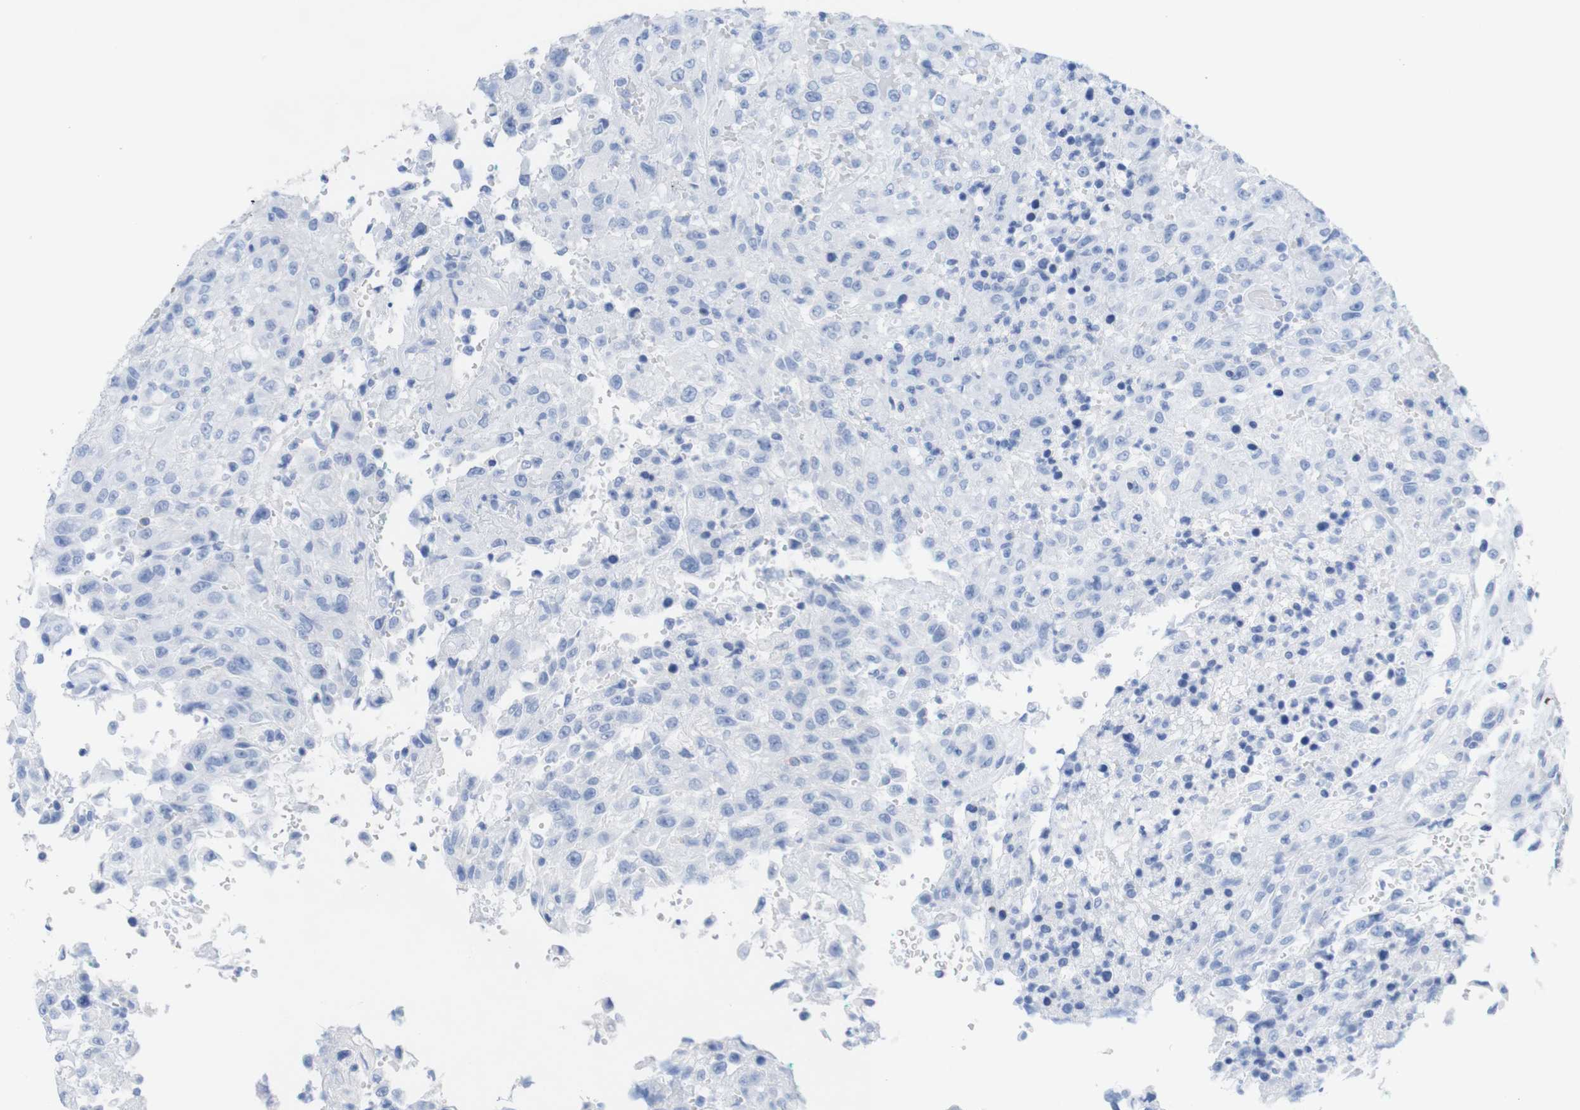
{"staining": {"intensity": "negative", "quantity": "none", "location": "none"}, "tissue": "urothelial cancer", "cell_type": "Tumor cells", "image_type": "cancer", "snomed": [{"axis": "morphology", "description": "Urothelial carcinoma, High grade"}, {"axis": "topography", "description": "Urinary bladder"}], "caption": "IHC of human urothelial cancer exhibits no staining in tumor cells.", "gene": "LAG3", "patient": {"sex": "male", "age": 46}}